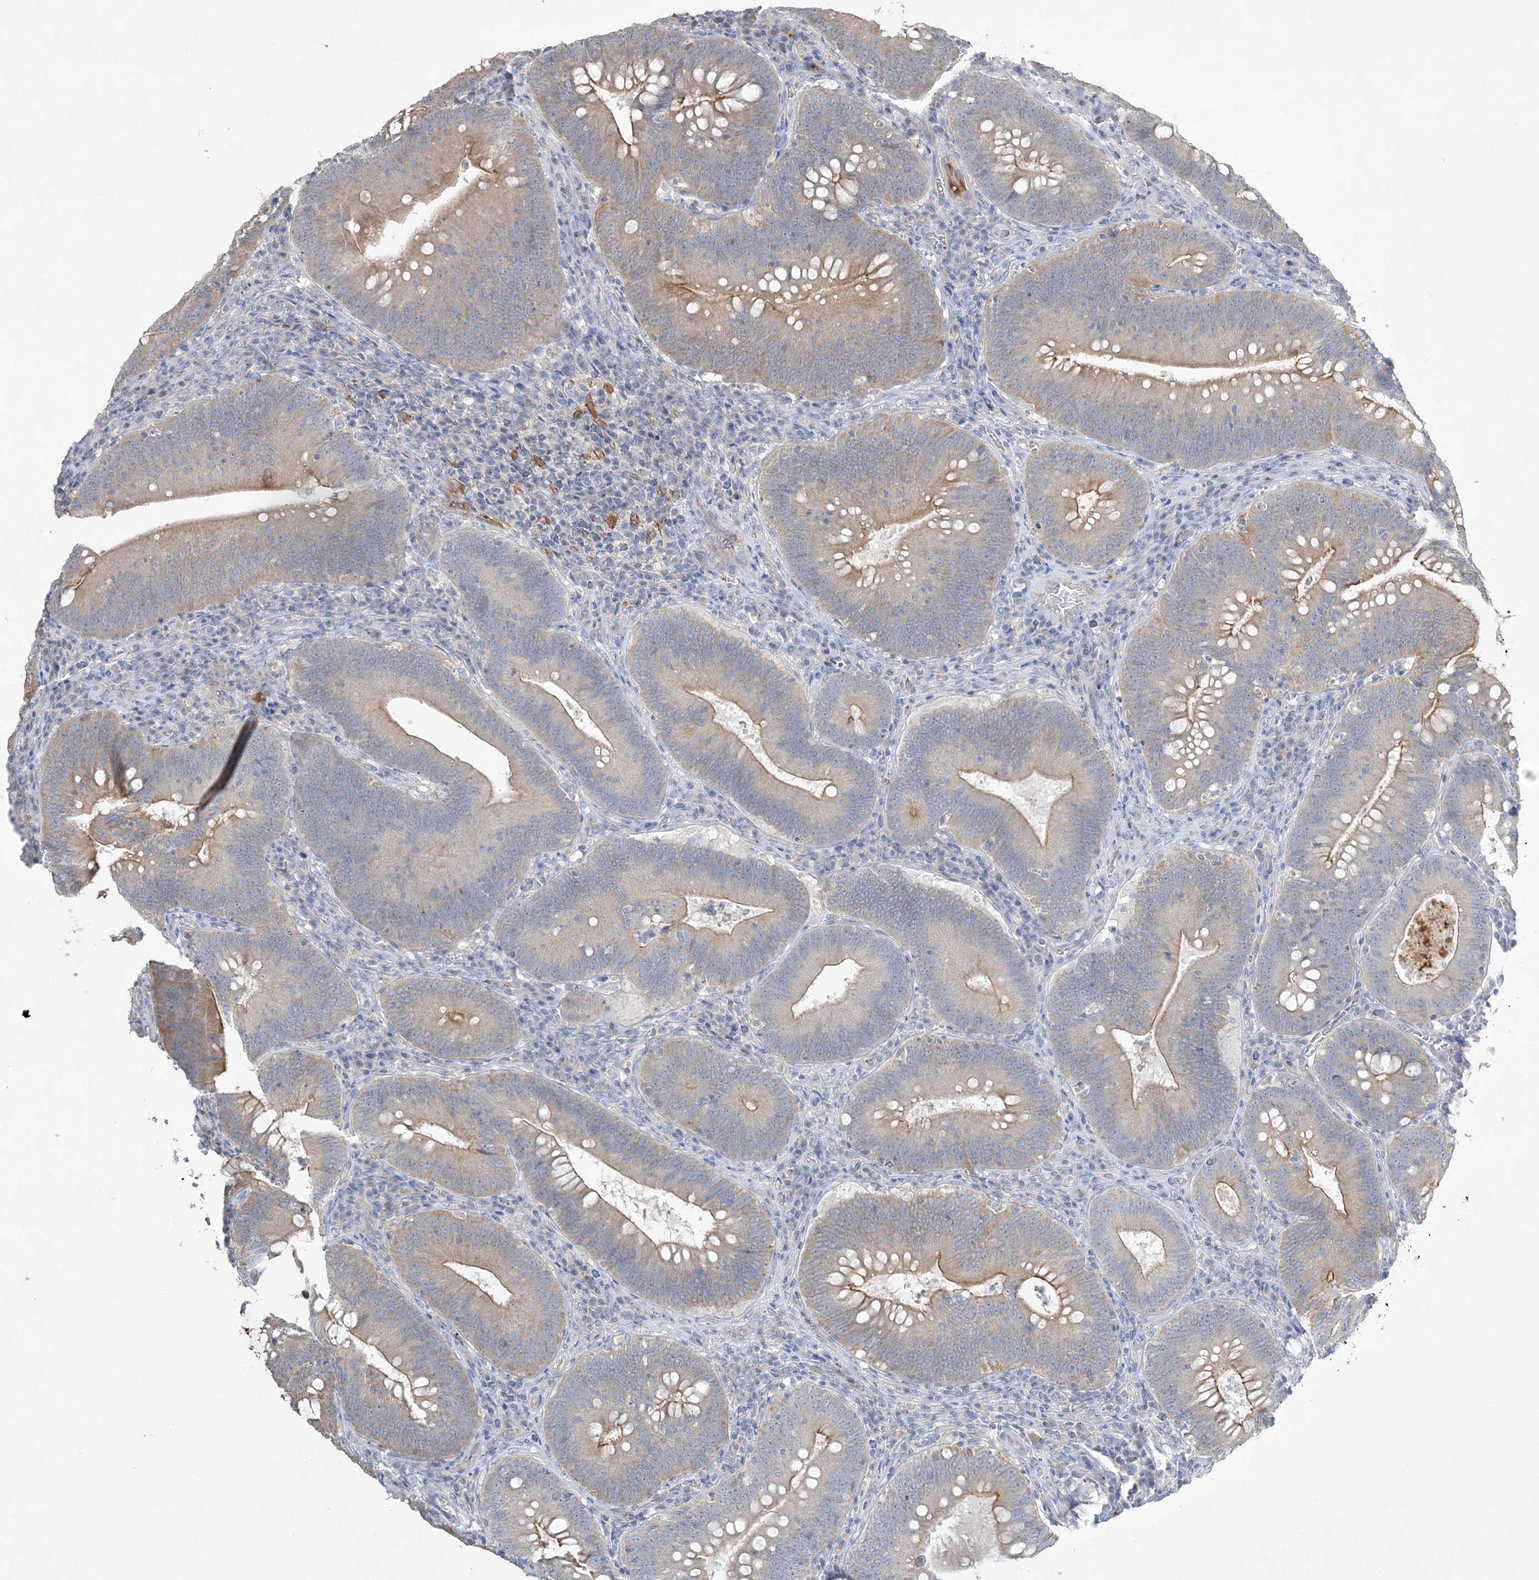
{"staining": {"intensity": "moderate", "quantity": "25%-75%", "location": "cytoplasmic/membranous"}, "tissue": "colorectal cancer", "cell_type": "Tumor cells", "image_type": "cancer", "snomed": [{"axis": "morphology", "description": "Normal tissue, NOS"}, {"axis": "topography", "description": "Colon"}], "caption": "A brown stain labels moderate cytoplasmic/membranous staining of a protein in colorectal cancer tumor cells.", "gene": "ADCK2", "patient": {"sex": "female", "age": 82}}